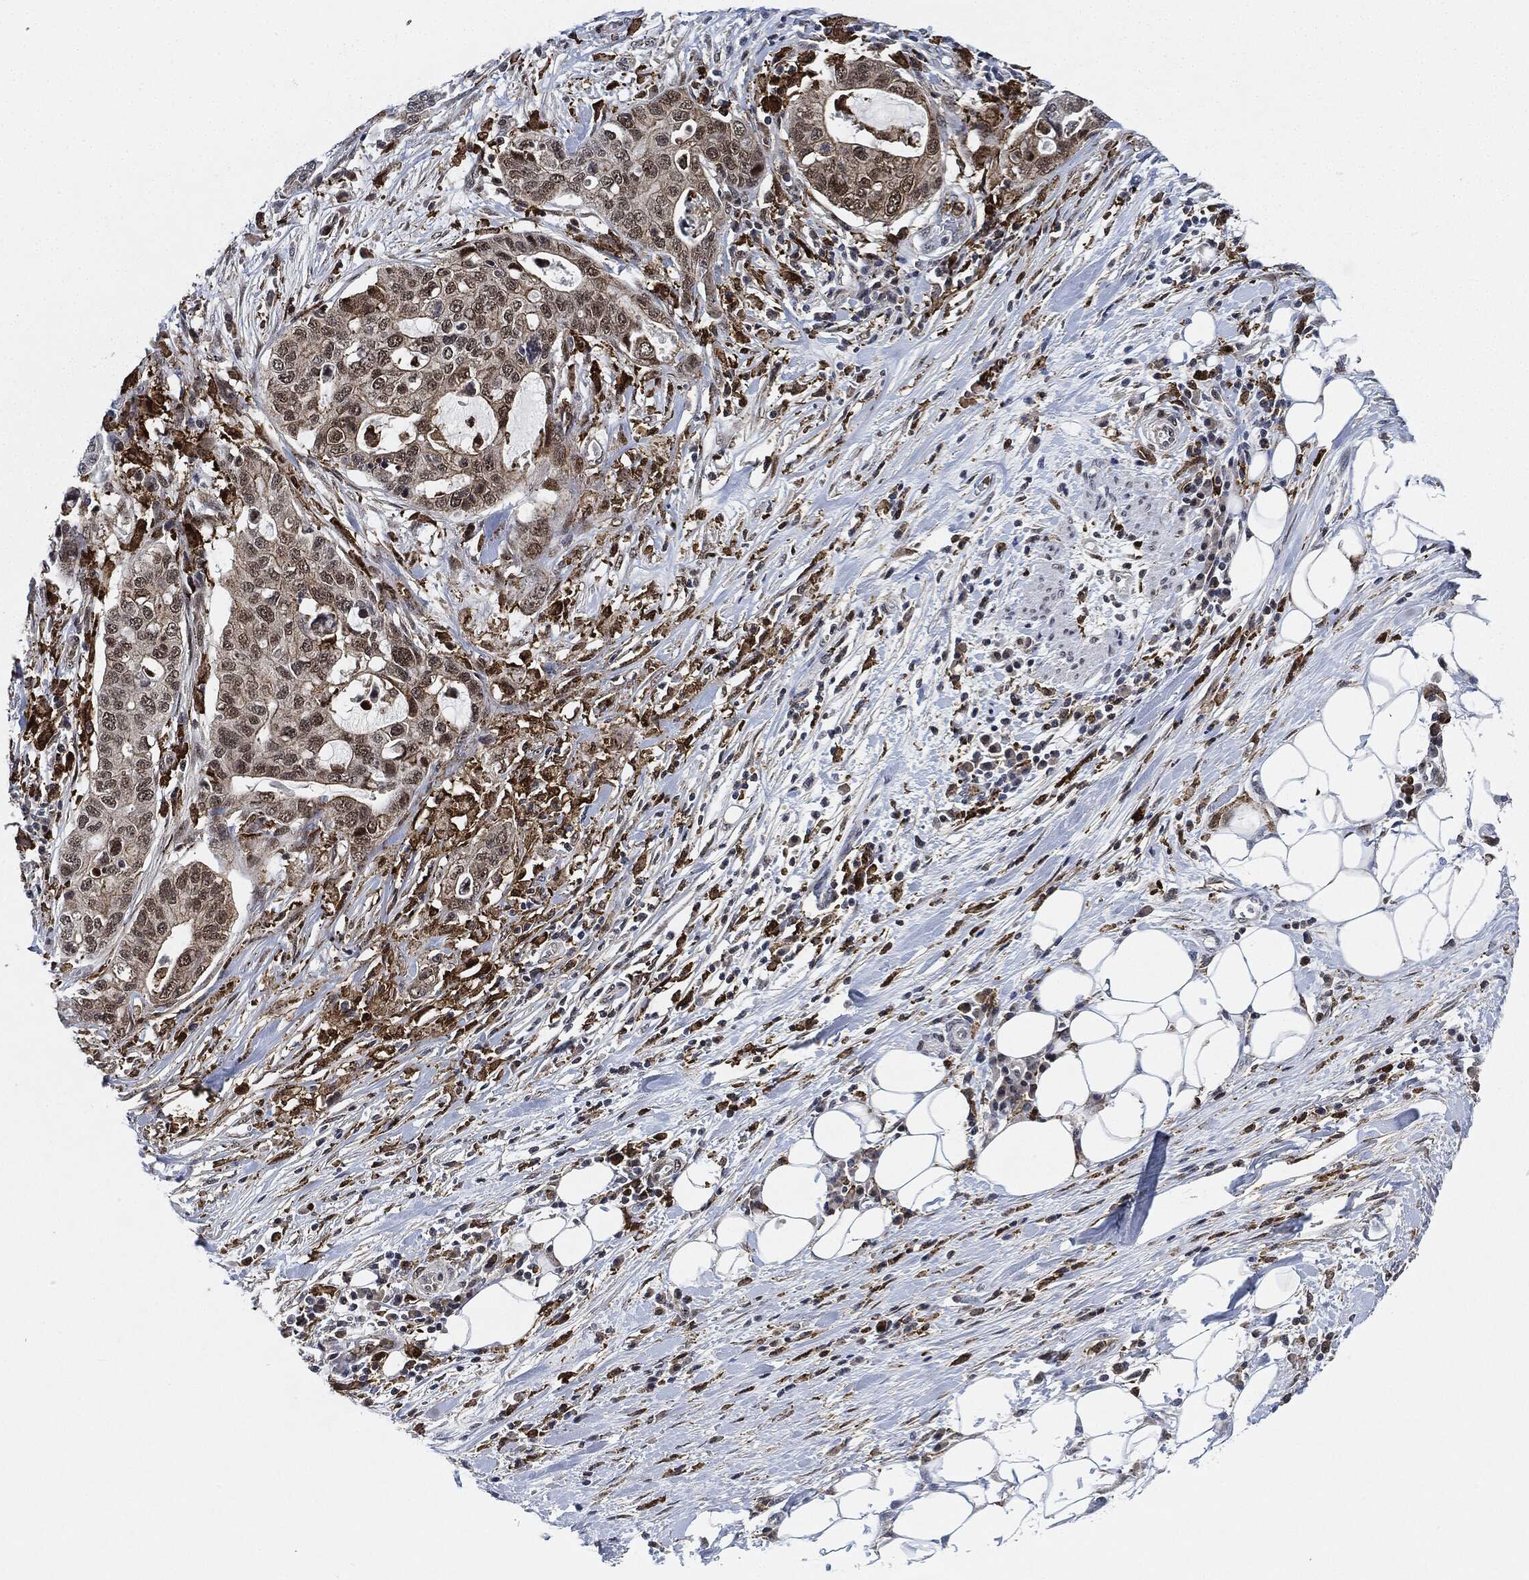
{"staining": {"intensity": "negative", "quantity": "none", "location": "none"}, "tissue": "stomach cancer", "cell_type": "Tumor cells", "image_type": "cancer", "snomed": [{"axis": "morphology", "description": "Adenocarcinoma, NOS"}, {"axis": "topography", "description": "Stomach"}], "caption": "Adenocarcinoma (stomach) stained for a protein using immunohistochemistry (IHC) displays no positivity tumor cells.", "gene": "NANOS3", "patient": {"sex": "male", "age": 54}}